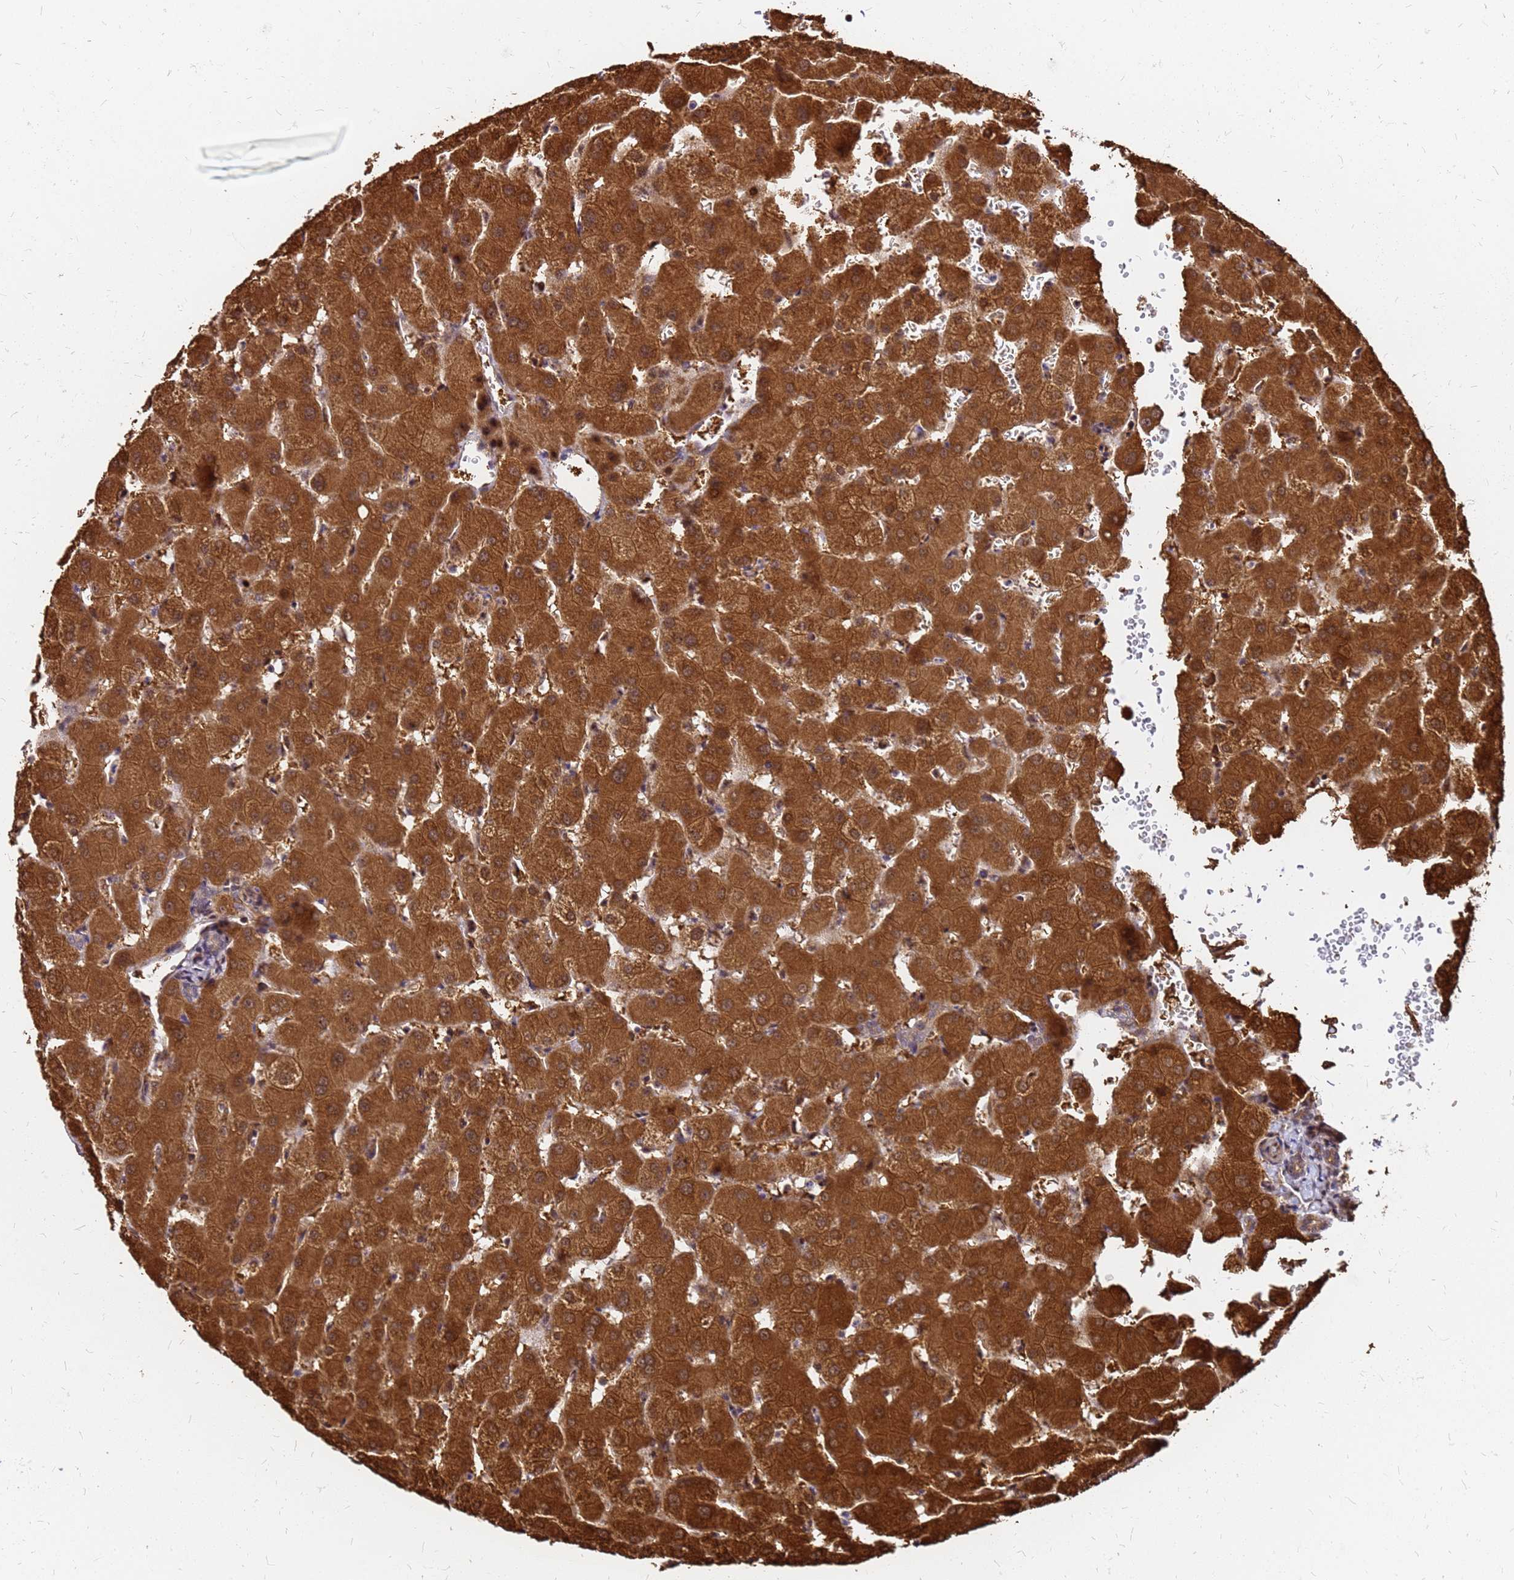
{"staining": {"intensity": "weak", "quantity": "25%-75%", "location": "cytoplasmic/membranous"}, "tissue": "liver", "cell_type": "Cholangiocytes", "image_type": "normal", "snomed": [{"axis": "morphology", "description": "Normal tissue, NOS"}, {"axis": "topography", "description": "Liver"}], "caption": "IHC histopathology image of normal human liver stained for a protein (brown), which demonstrates low levels of weak cytoplasmic/membranous staining in approximately 25%-75% of cholangiocytes.", "gene": "GPATCH8", "patient": {"sex": "female", "age": 63}}